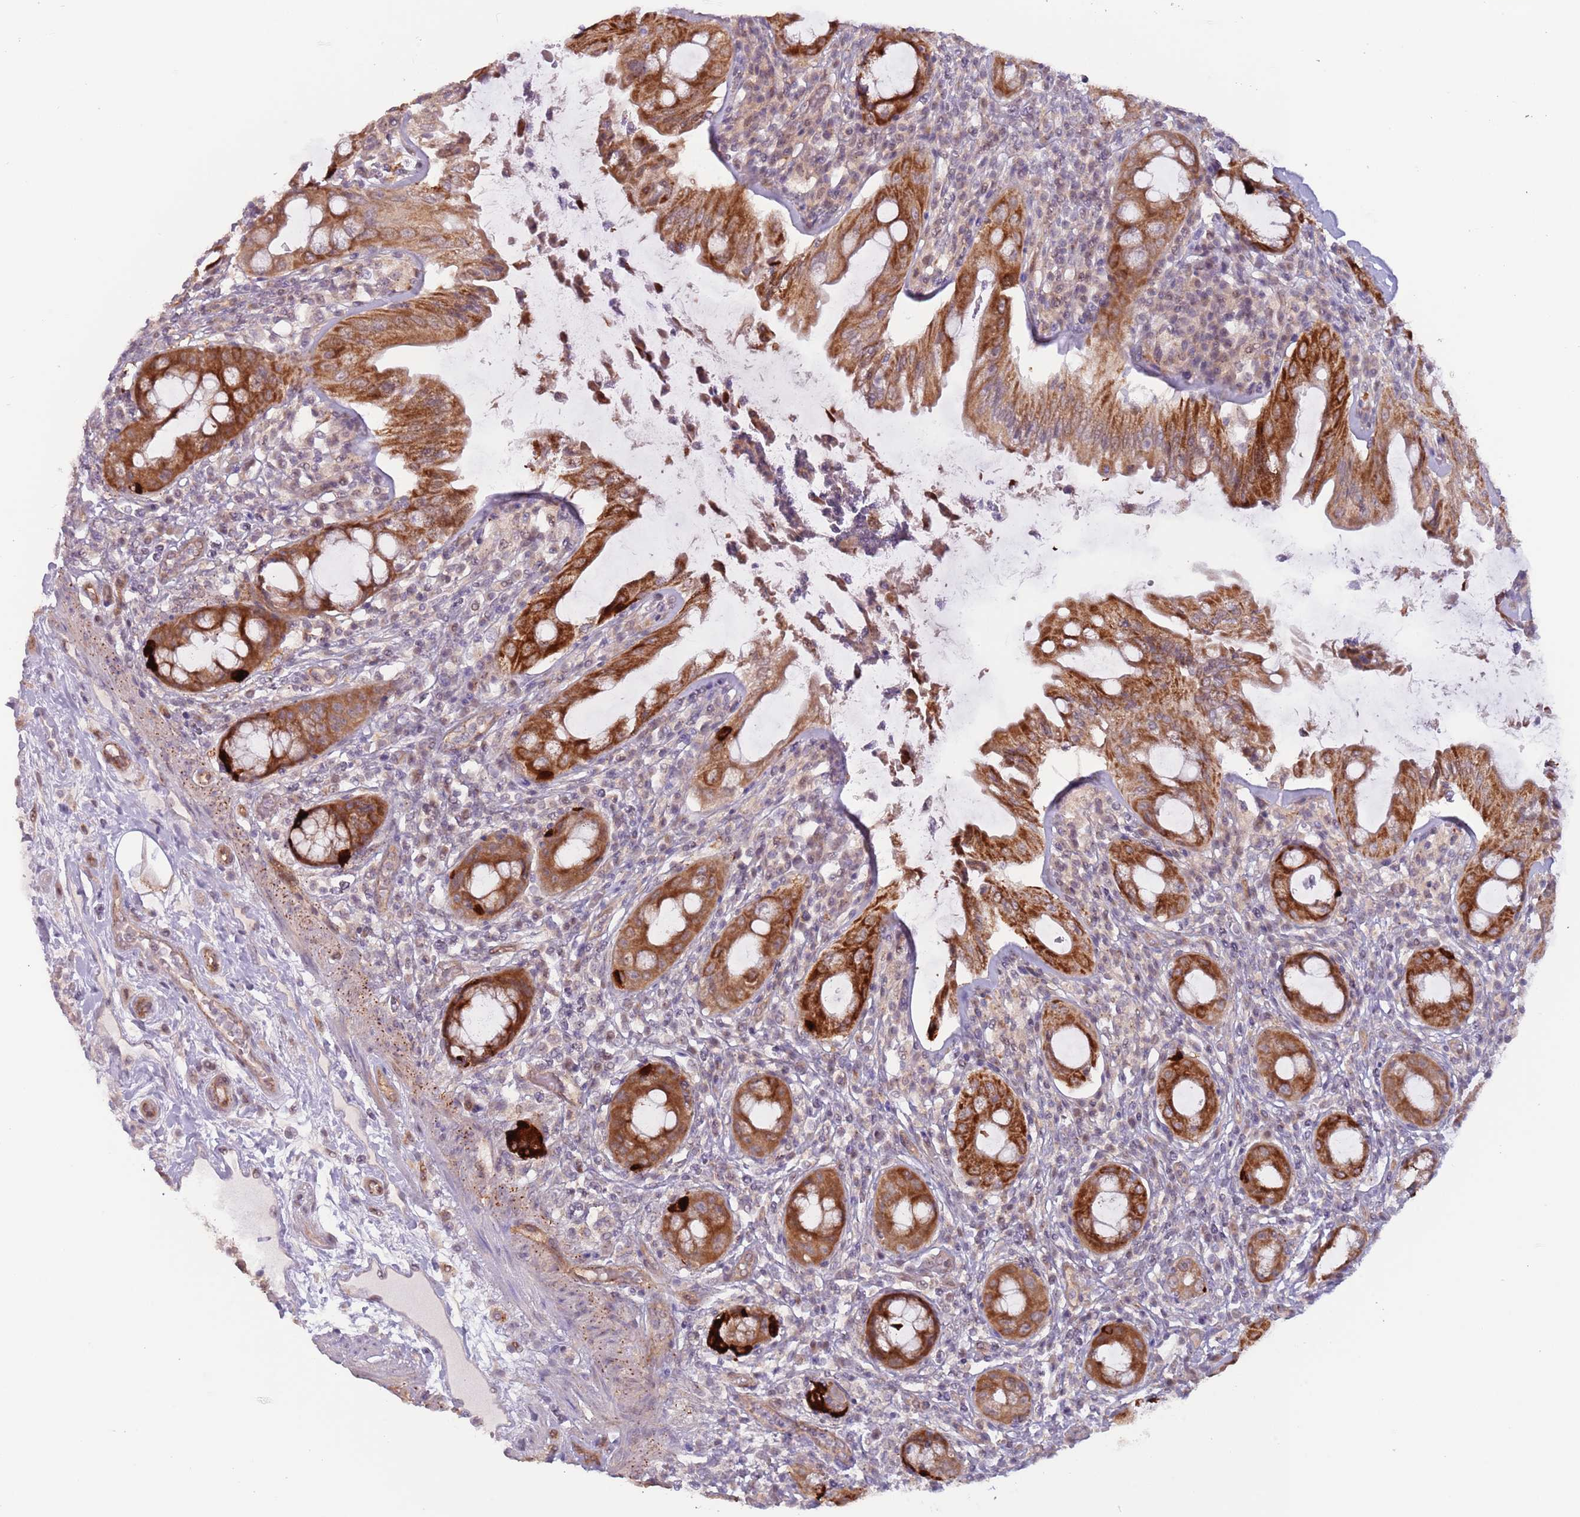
{"staining": {"intensity": "strong", "quantity": ">75%", "location": "cytoplasmic/membranous"}, "tissue": "rectum", "cell_type": "Glandular cells", "image_type": "normal", "snomed": [{"axis": "morphology", "description": "Normal tissue, NOS"}, {"axis": "topography", "description": "Rectum"}], "caption": "Brown immunohistochemical staining in unremarkable human rectum reveals strong cytoplasmic/membranous positivity in approximately >75% of glandular cells. (Brightfield microscopy of DAB IHC at high magnification).", "gene": "LDHD", "patient": {"sex": "female", "age": 57}}